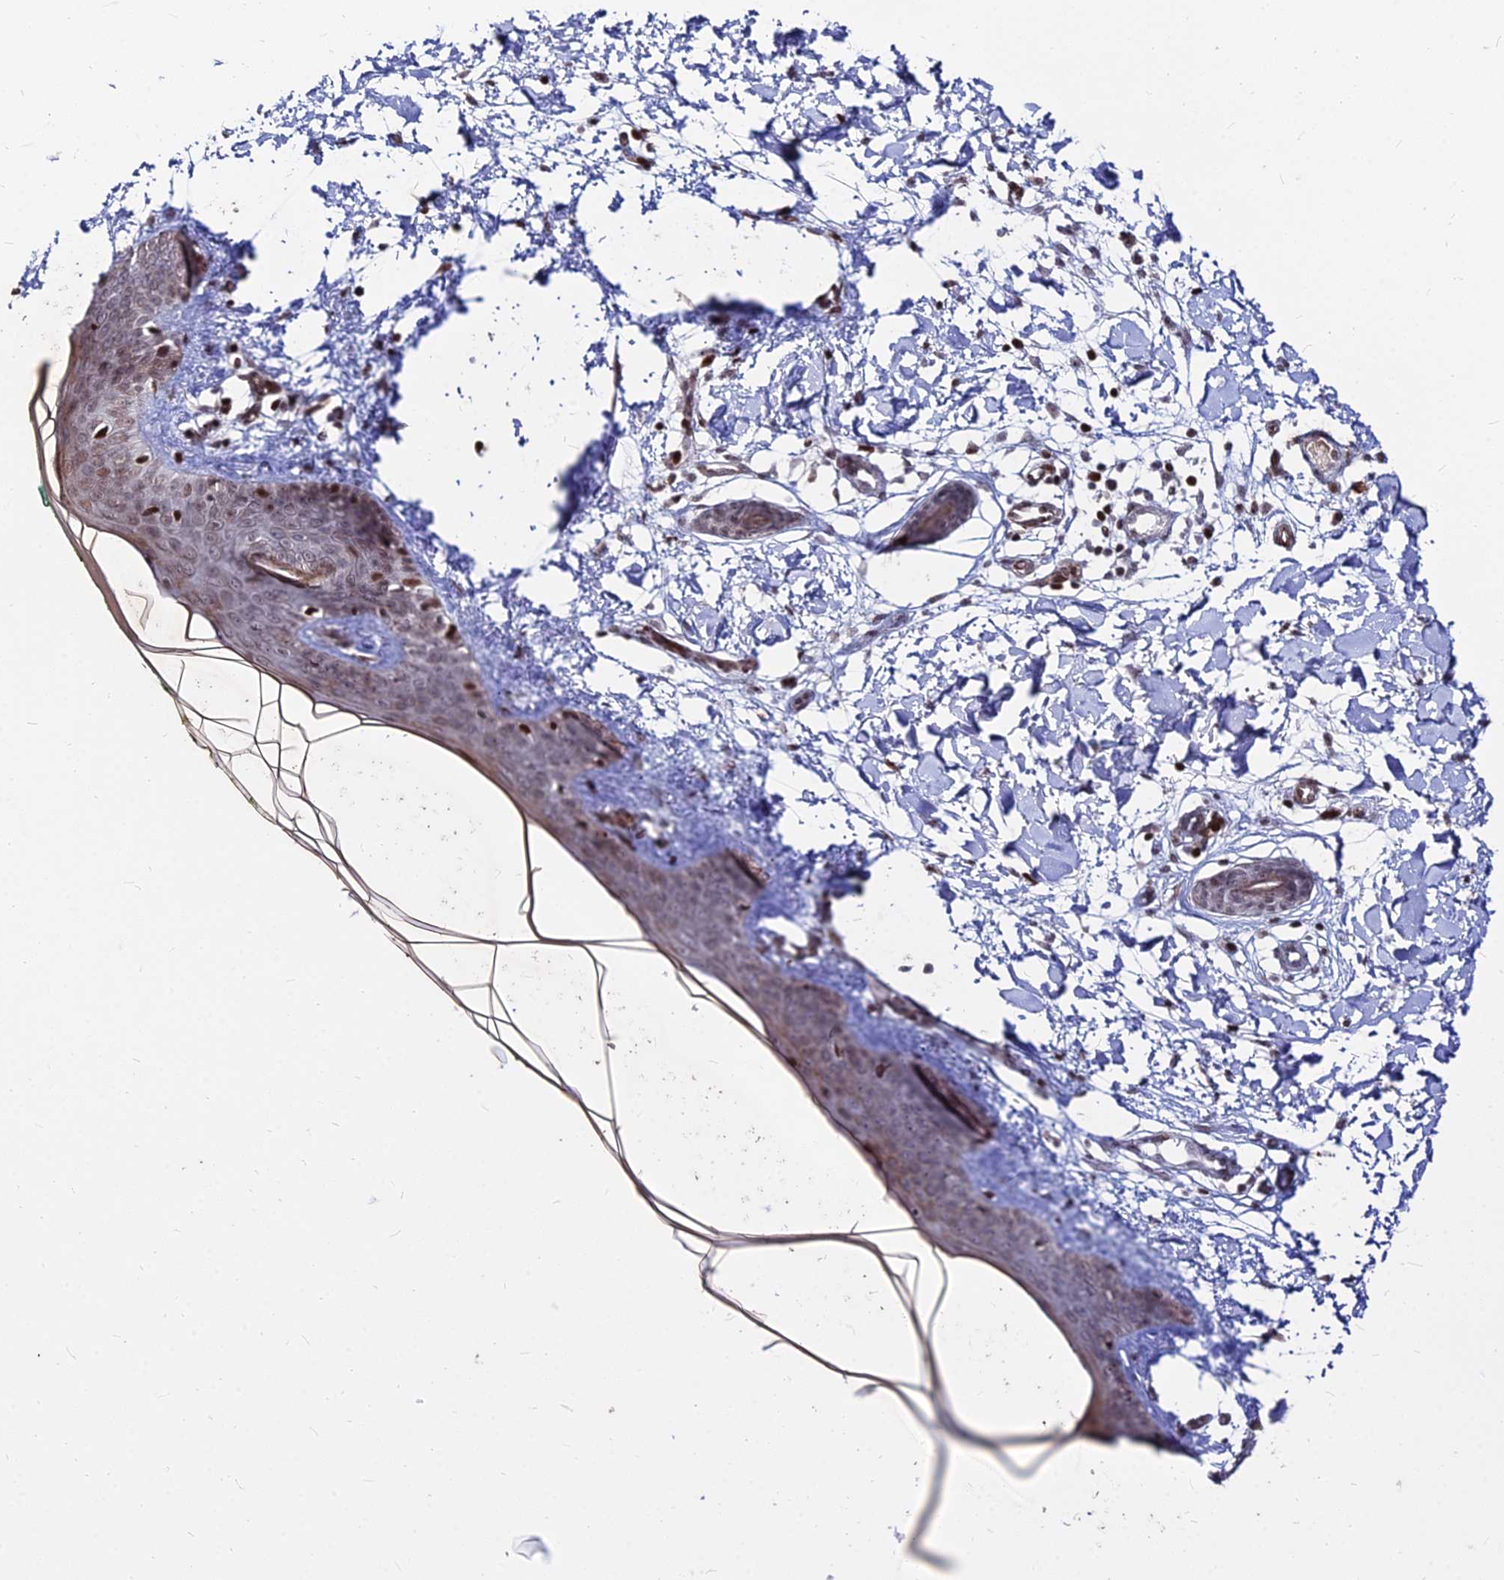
{"staining": {"intensity": "moderate", "quantity": ">75%", "location": "nuclear"}, "tissue": "skin", "cell_type": "Fibroblasts", "image_type": "normal", "snomed": [{"axis": "morphology", "description": "Normal tissue, NOS"}, {"axis": "topography", "description": "Skin"}], "caption": "Brown immunohistochemical staining in benign skin displays moderate nuclear staining in about >75% of fibroblasts. The protein of interest is stained brown, and the nuclei are stained in blue (DAB (3,3'-diaminobenzidine) IHC with brightfield microscopy, high magnification).", "gene": "NYAP2", "patient": {"sex": "female", "age": 34}}